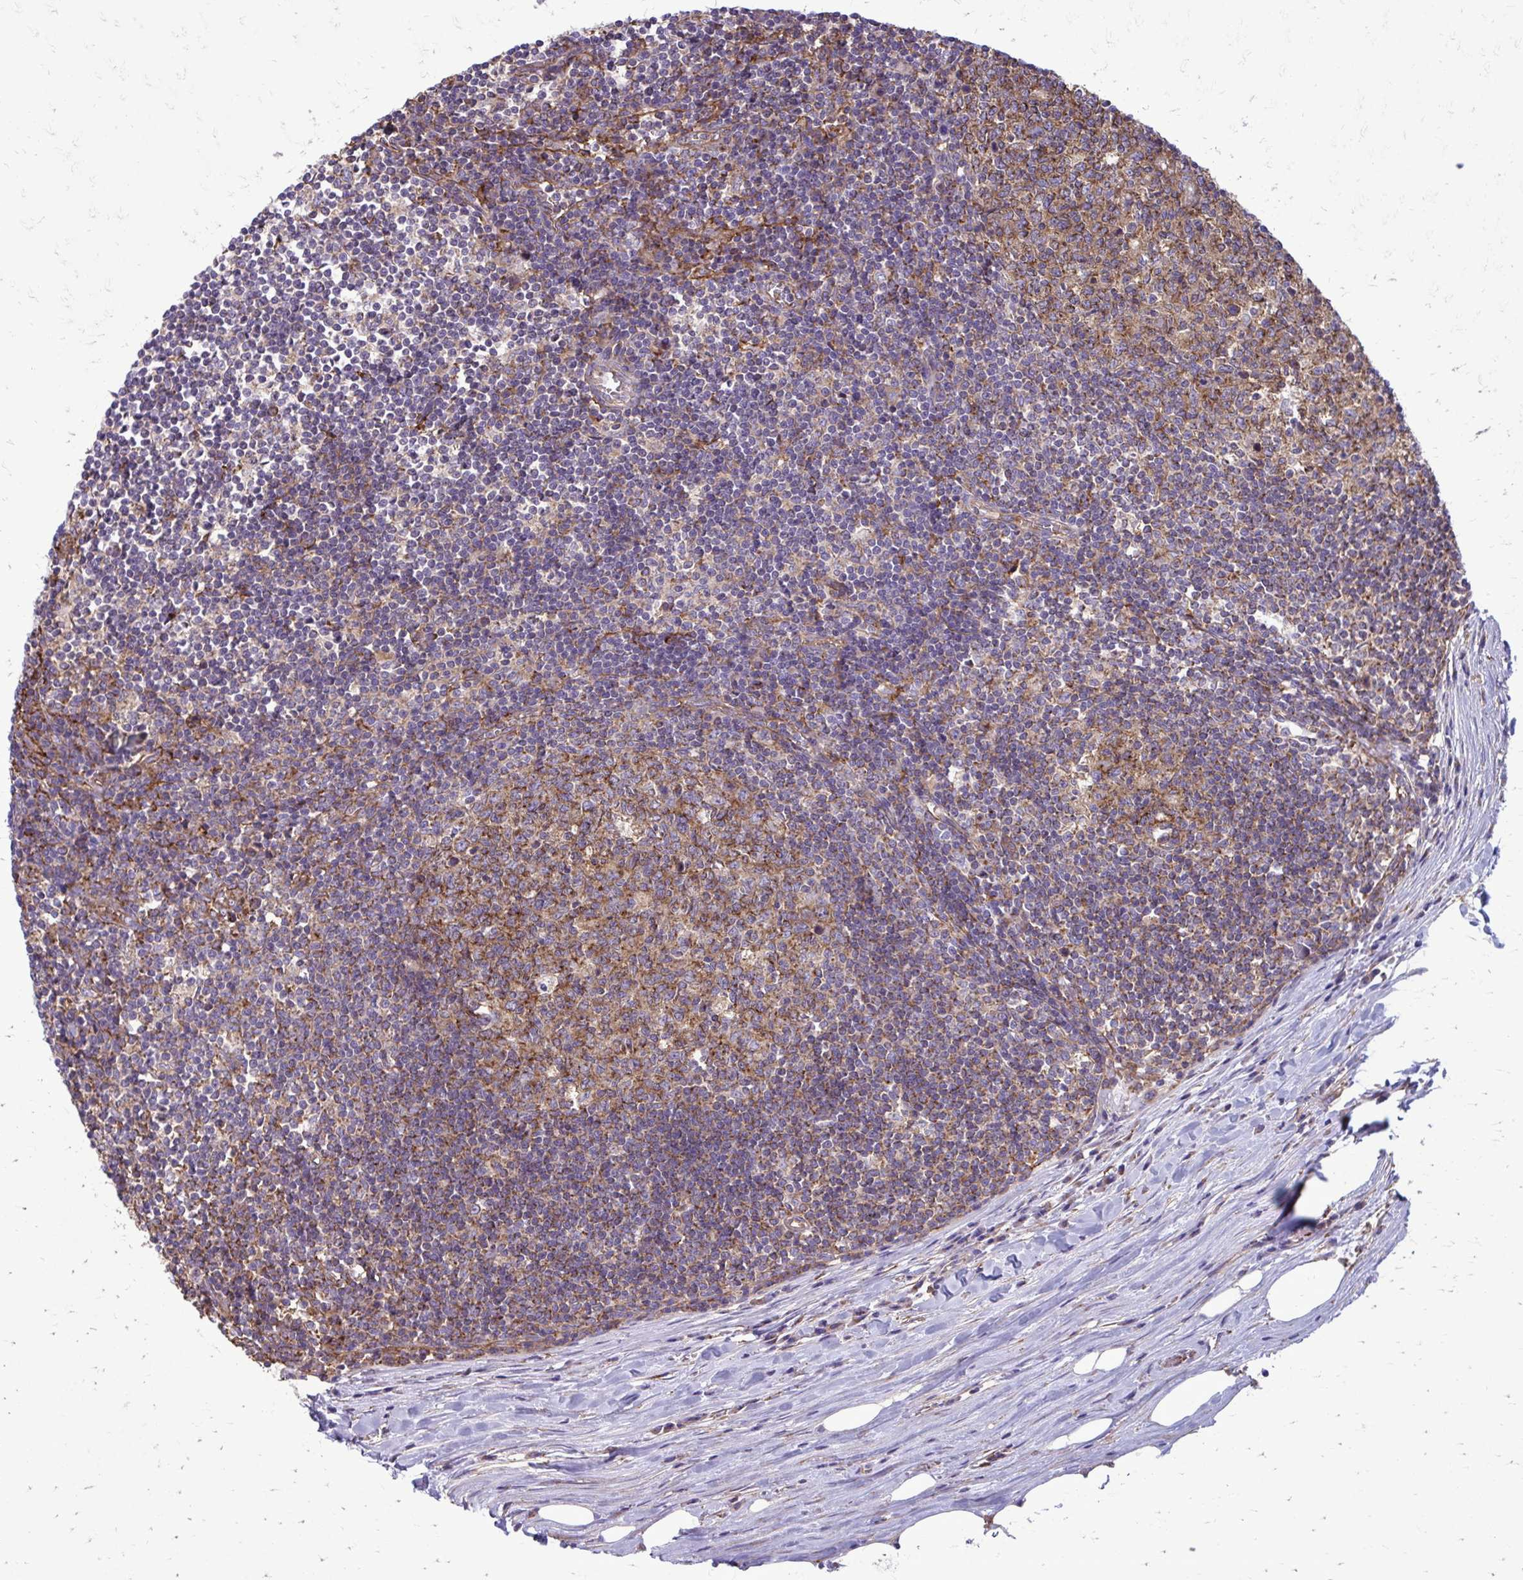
{"staining": {"intensity": "moderate", "quantity": ">75%", "location": "cytoplasmic/membranous"}, "tissue": "lymph node", "cell_type": "Germinal center cells", "image_type": "normal", "snomed": [{"axis": "morphology", "description": "Normal tissue, NOS"}, {"axis": "topography", "description": "Lymph node"}], "caption": "About >75% of germinal center cells in normal lymph node display moderate cytoplasmic/membranous protein positivity as visualized by brown immunohistochemical staining.", "gene": "CLTA", "patient": {"sex": "male", "age": 67}}